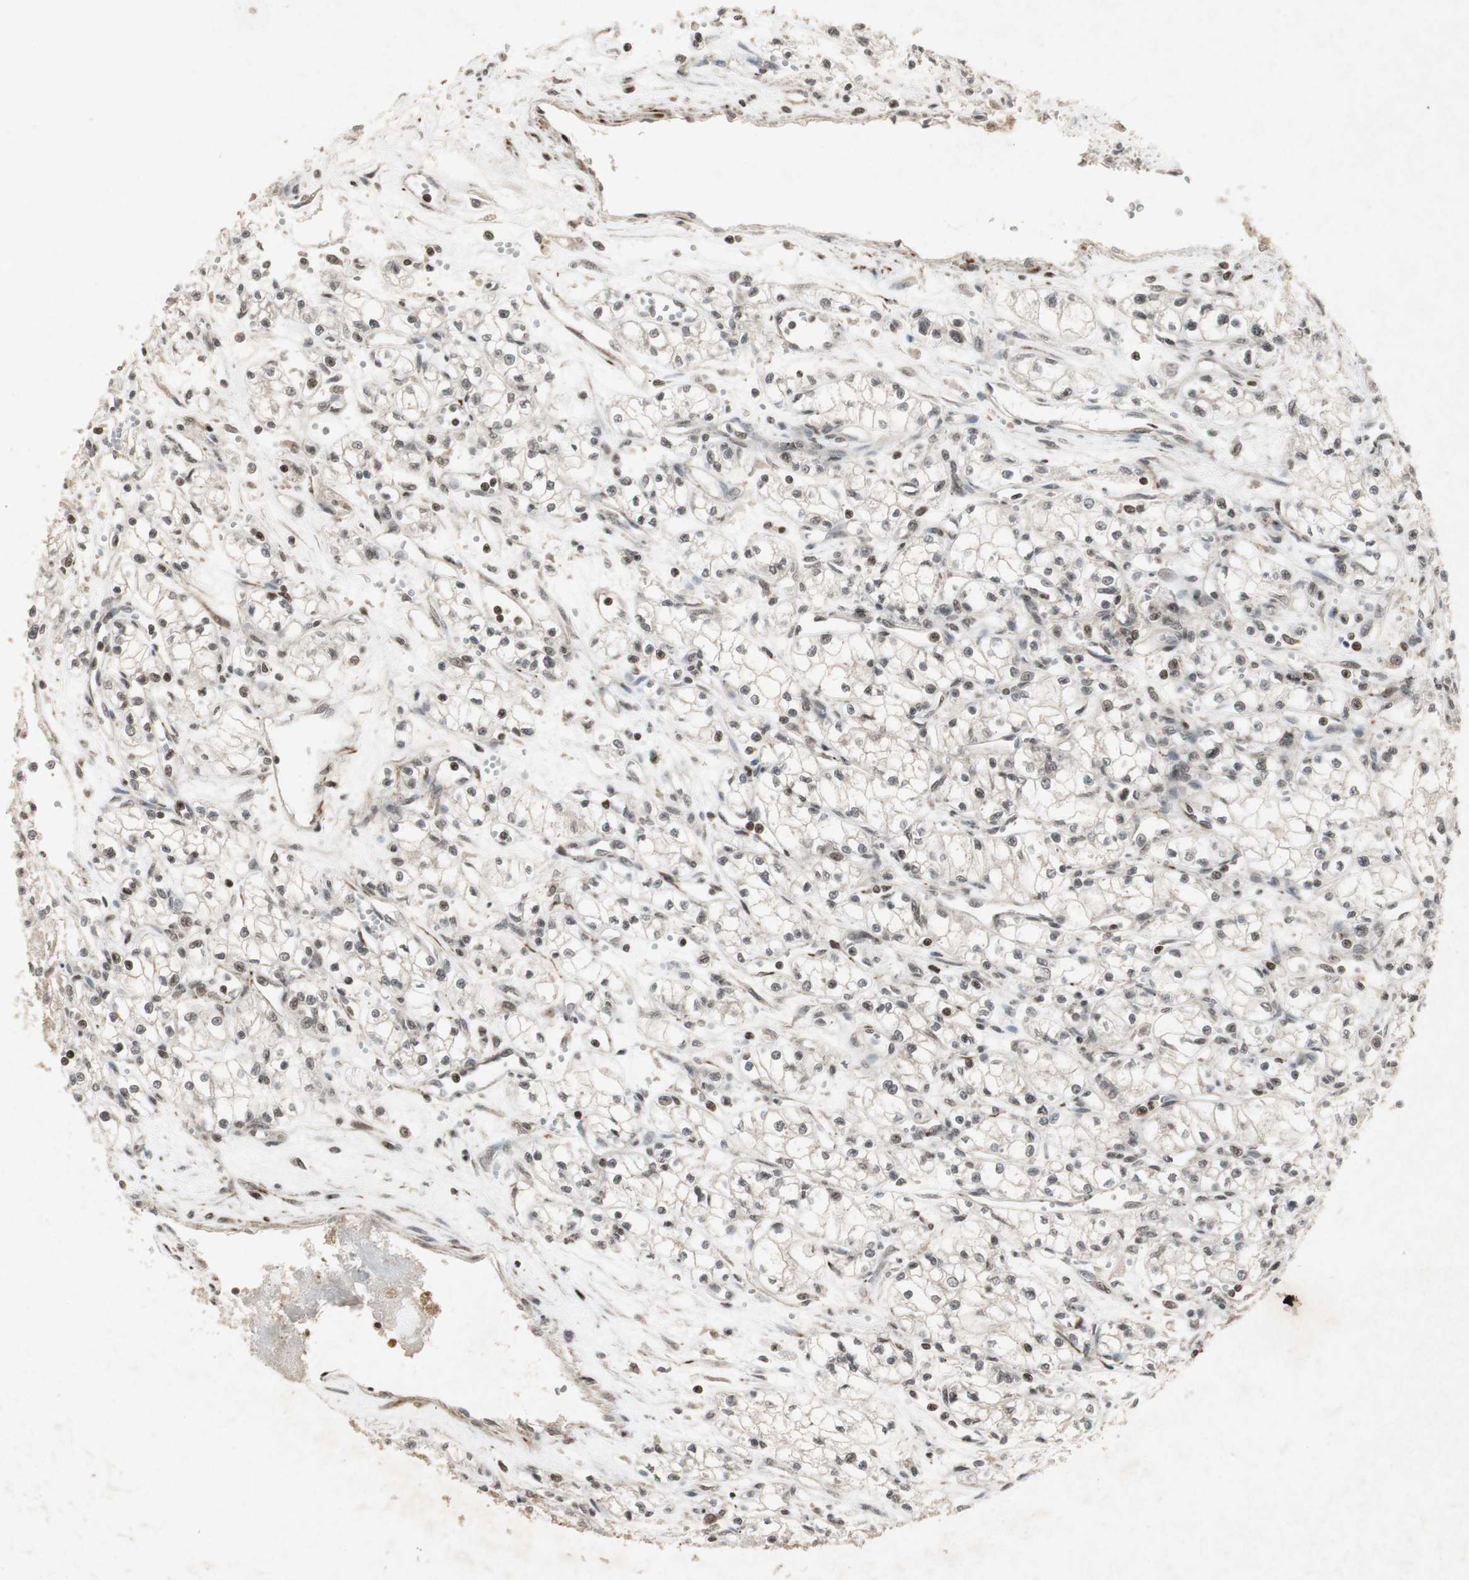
{"staining": {"intensity": "negative", "quantity": "none", "location": "none"}, "tissue": "renal cancer", "cell_type": "Tumor cells", "image_type": "cancer", "snomed": [{"axis": "morphology", "description": "Normal tissue, NOS"}, {"axis": "morphology", "description": "Adenocarcinoma, NOS"}, {"axis": "topography", "description": "Kidney"}], "caption": "This is a micrograph of immunohistochemistry staining of renal cancer (adenocarcinoma), which shows no expression in tumor cells.", "gene": "PLXNA1", "patient": {"sex": "male", "age": 59}}